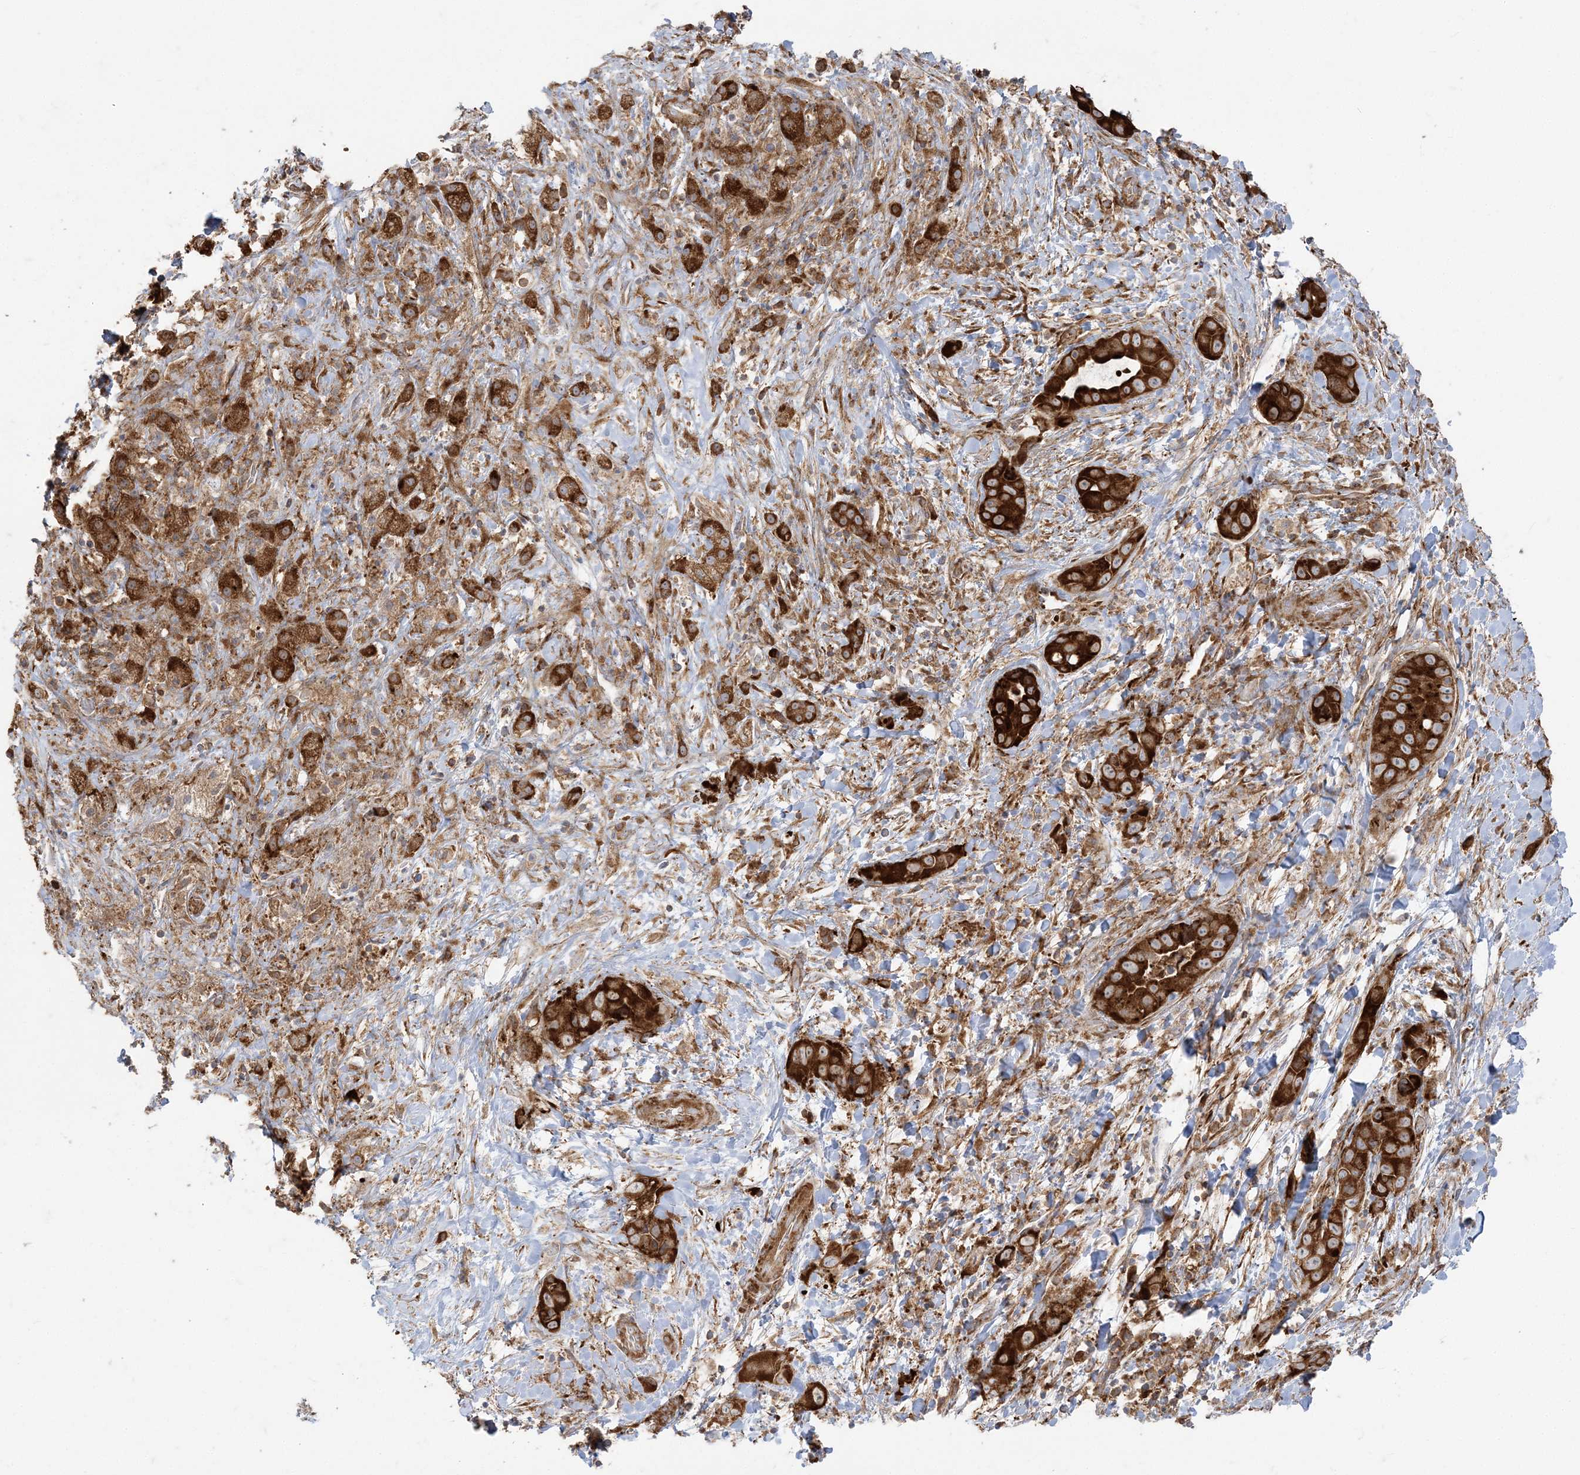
{"staining": {"intensity": "strong", "quantity": ">75%", "location": "cytoplasmic/membranous"}, "tissue": "liver cancer", "cell_type": "Tumor cells", "image_type": "cancer", "snomed": [{"axis": "morphology", "description": "Cholangiocarcinoma"}, {"axis": "topography", "description": "Liver"}], "caption": "A high amount of strong cytoplasmic/membranous expression is present in approximately >75% of tumor cells in liver cholangiocarcinoma tissue.", "gene": "DERL3", "patient": {"sex": "female", "age": 52}}